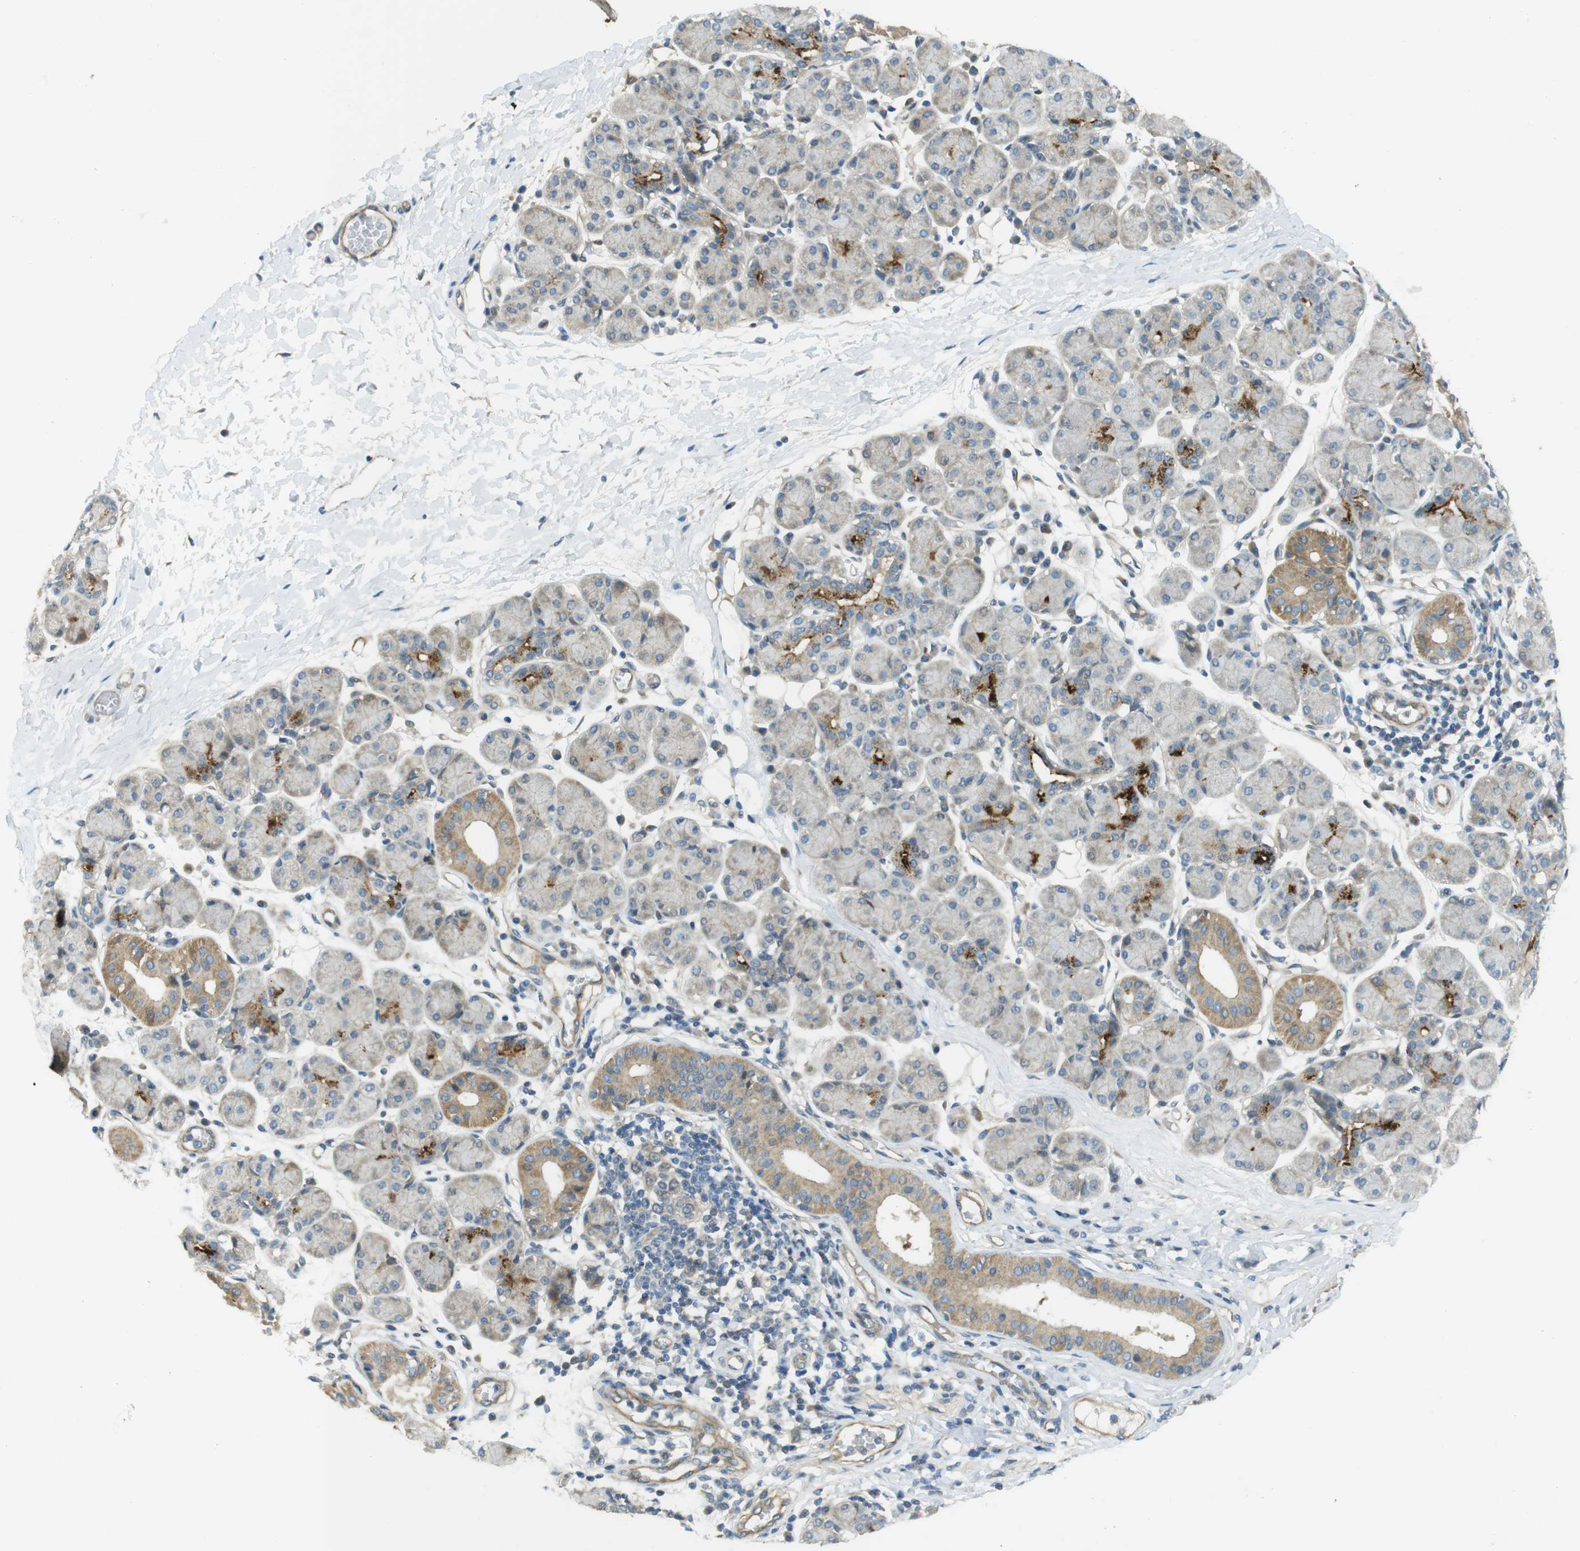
{"staining": {"intensity": "strong", "quantity": "<25%", "location": "cytoplasmic/membranous"}, "tissue": "salivary gland", "cell_type": "Glandular cells", "image_type": "normal", "snomed": [{"axis": "morphology", "description": "Normal tissue, NOS"}, {"axis": "morphology", "description": "Inflammation, NOS"}, {"axis": "topography", "description": "Lymph node"}, {"axis": "topography", "description": "Salivary gland"}], "caption": "The photomicrograph displays staining of normal salivary gland, revealing strong cytoplasmic/membranous protein positivity (brown color) within glandular cells. The protein of interest is shown in brown color, while the nuclei are stained blue.", "gene": "ABHD15", "patient": {"sex": "male", "age": 3}}